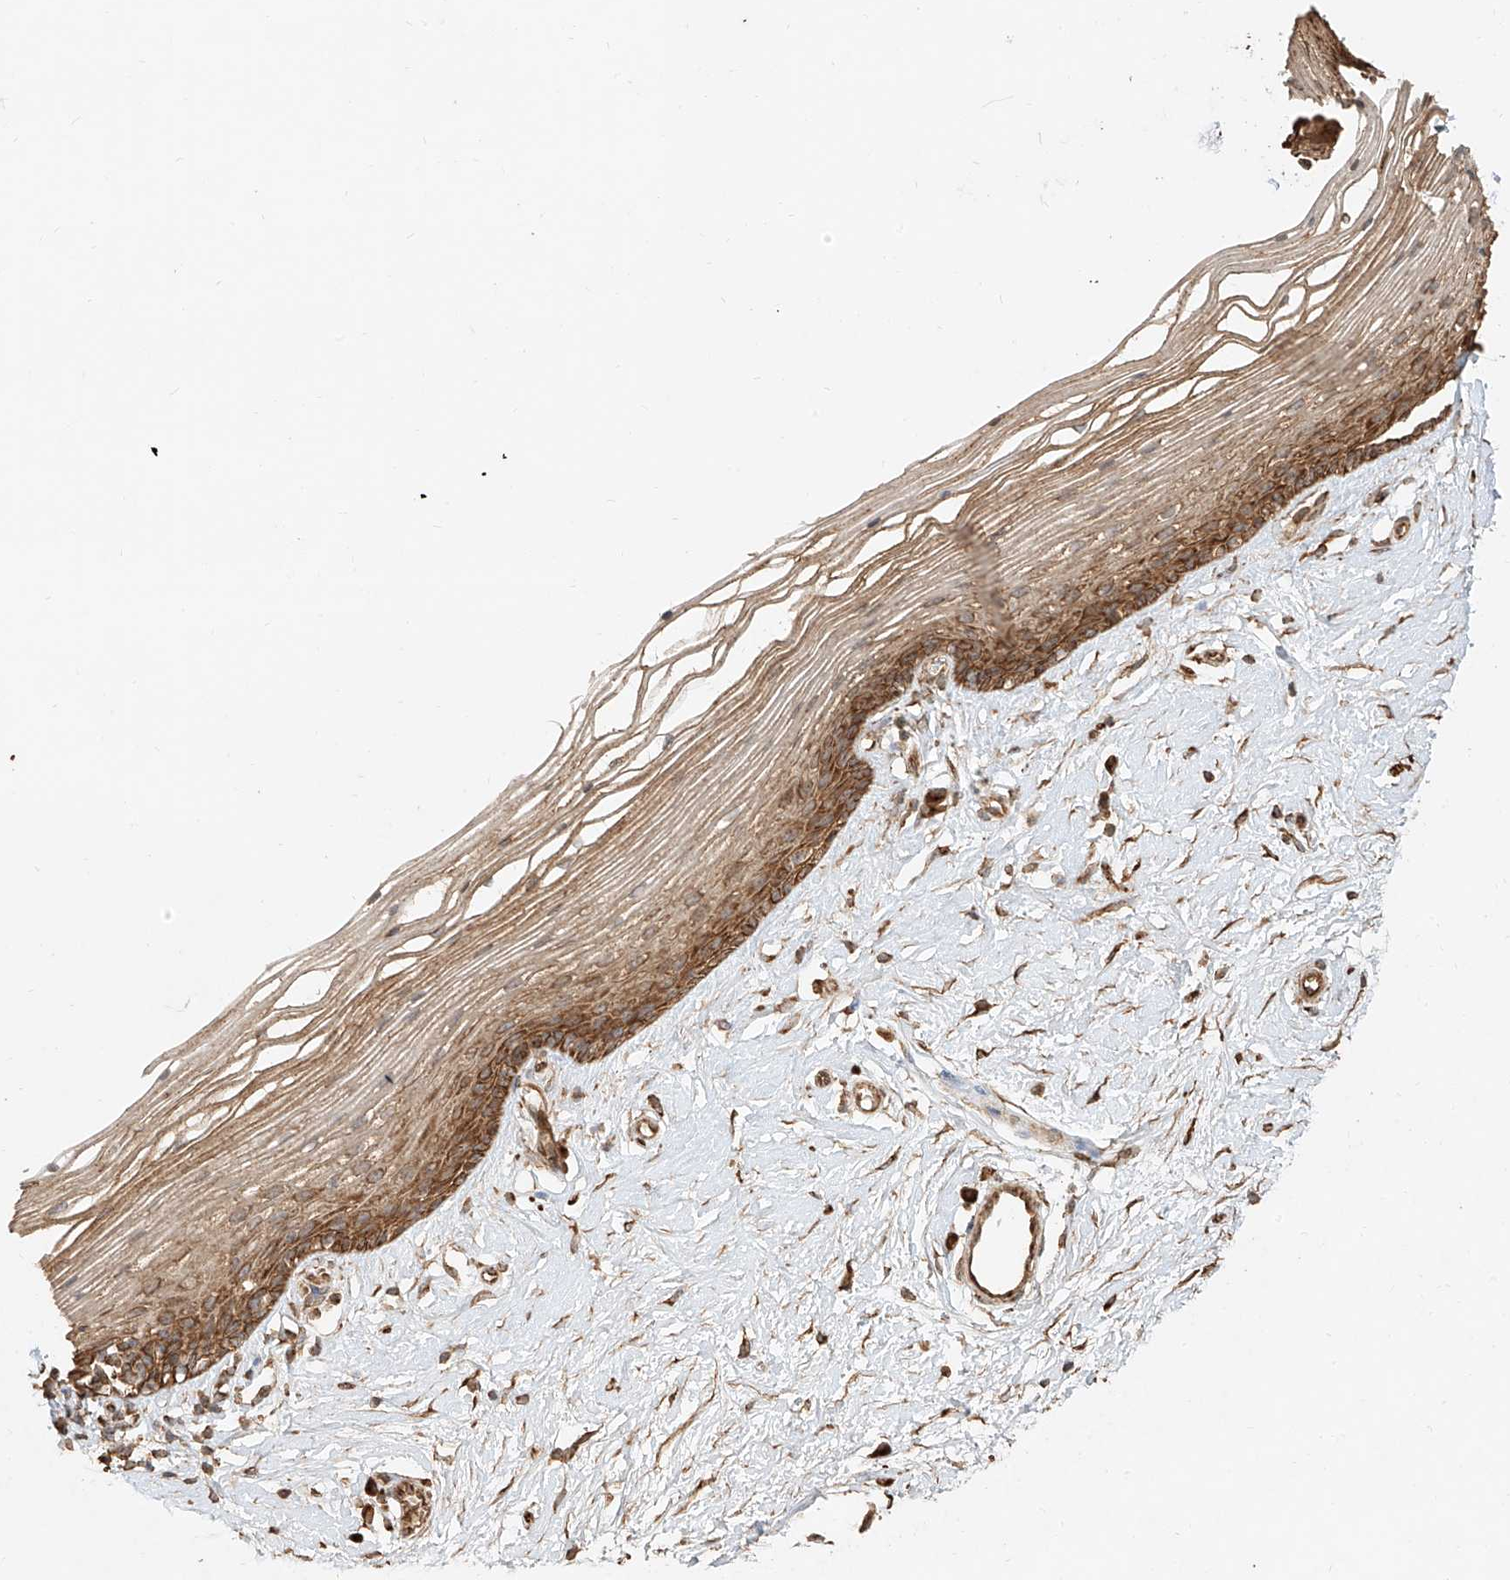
{"staining": {"intensity": "moderate", "quantity": ">75%", "location": "cytoplasmic/membranous"}, "tissue": "vagina", "cell_type": "Squamous epithelial cells", "image_type": "normal", "snomed": [{"axis": "morphology", "description": "Normal tissue, NOS"}, {"axis": "topography", "description": "Vagina"}], "caption": "Immunohistochemistry (IHC) of benign vagina displays medium levels of moderate cytoplasmic/membranous expression in about >75% of squamous epithelial cells. The staining is performed using DAB (3,3'-diaminobenzidine) brown chromogen to label protein expression. The nuclei are counter-stained blue using hematoxylin.", "gene": "EFNB1", "patient": {"sex": "female", "age": 46}}